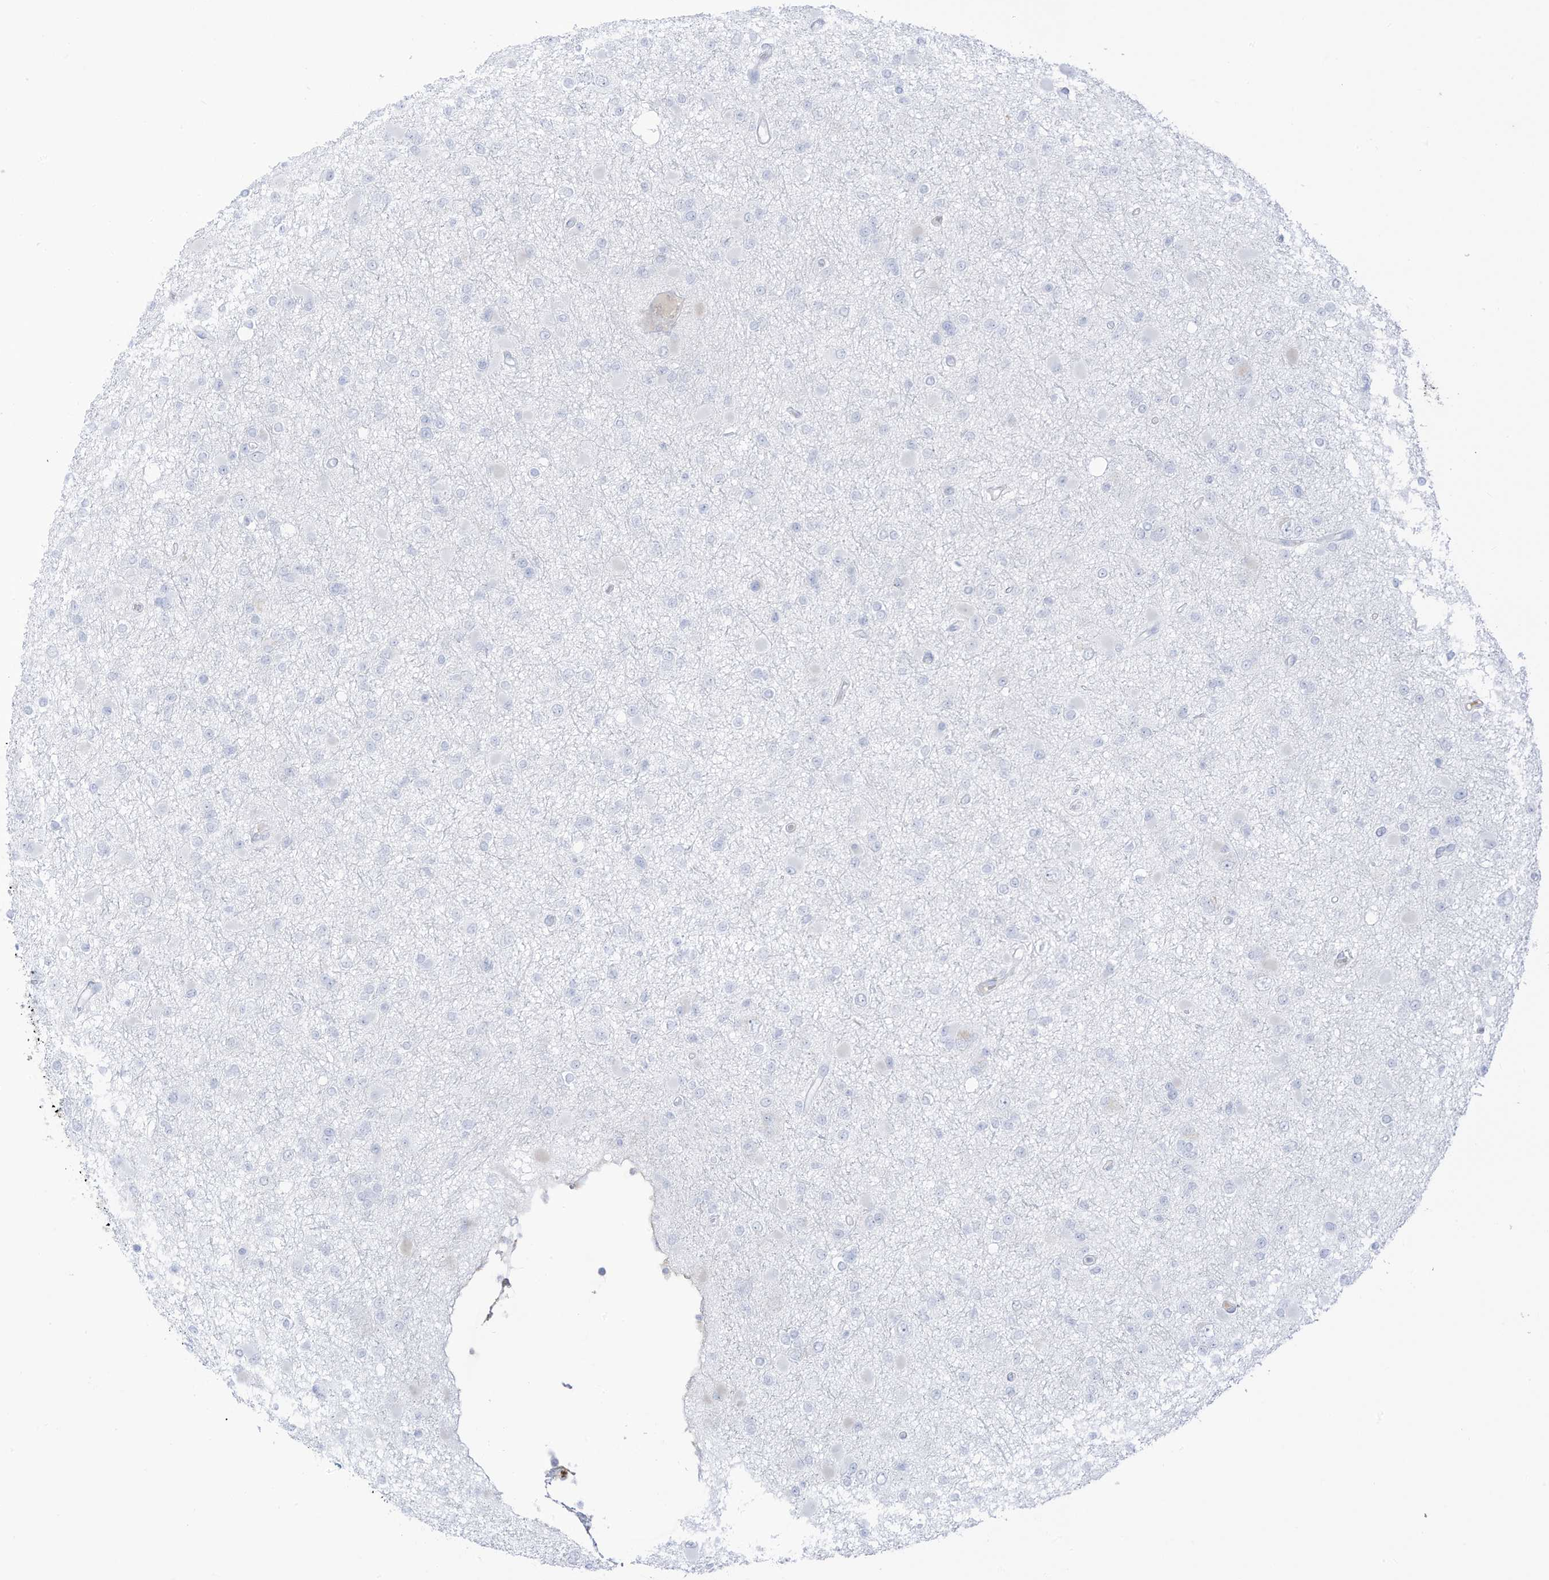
{"staining": {"intensity": "negative", "quantity": "none", "location": "none"}, "tissue": "glioma", "cell_type": "Tumor cells", "image_type": "cancer", "snomed": [{"axis": "morphology", "description": "Glioma, malignant, Low grade"}, {"axis": "topography", "description": "Brain"}], "caption": "This is a micrograph of immunohistochemistry staining of glioma, which shows no positivity in tumor cells.", "gene": "HSD17B13", "patient": {"sex": "female", "age": 22}}